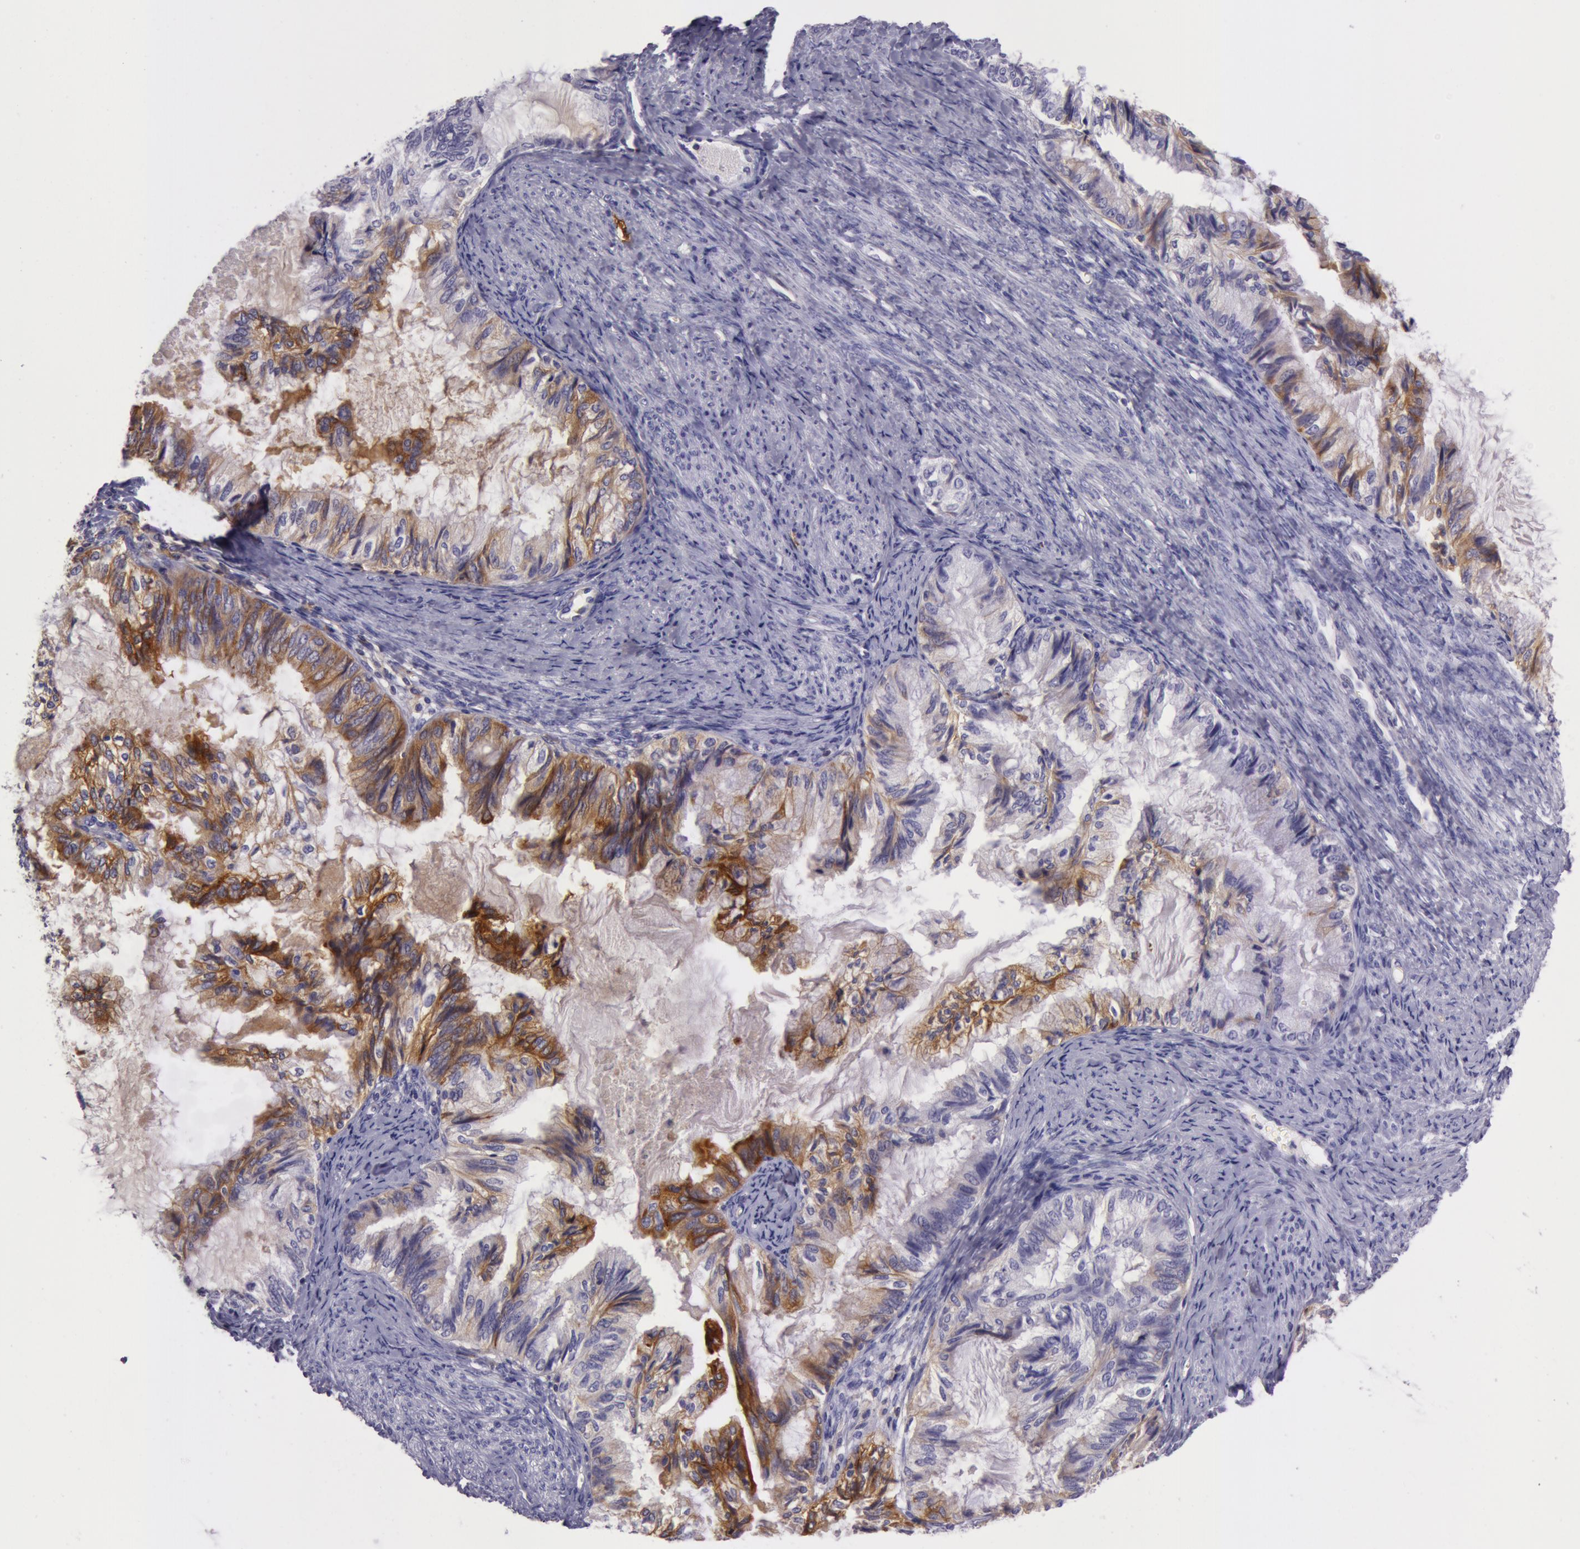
{"staining": {"intensity": "strong", "quantity": ">75%", "location": "cytoplasmic/membranous"}, "tissue": "endometrial cancer", "cell_type": "Tumor cells", "image_type": "cancer", "snomed": [{"axis": "morphology", "description": "Adenocarcinoma, NOS"}, {"axis": "topography", "description": "Endometrium"}], "caption": "Protein expression analysis of endometrial cancer (adenocarcinoma) exhibits strong cytoplasmic/membranous positivity in about >75% of tumor cells.", "gene": "LY75", "patient": {"sex": "female", "age": 86}}